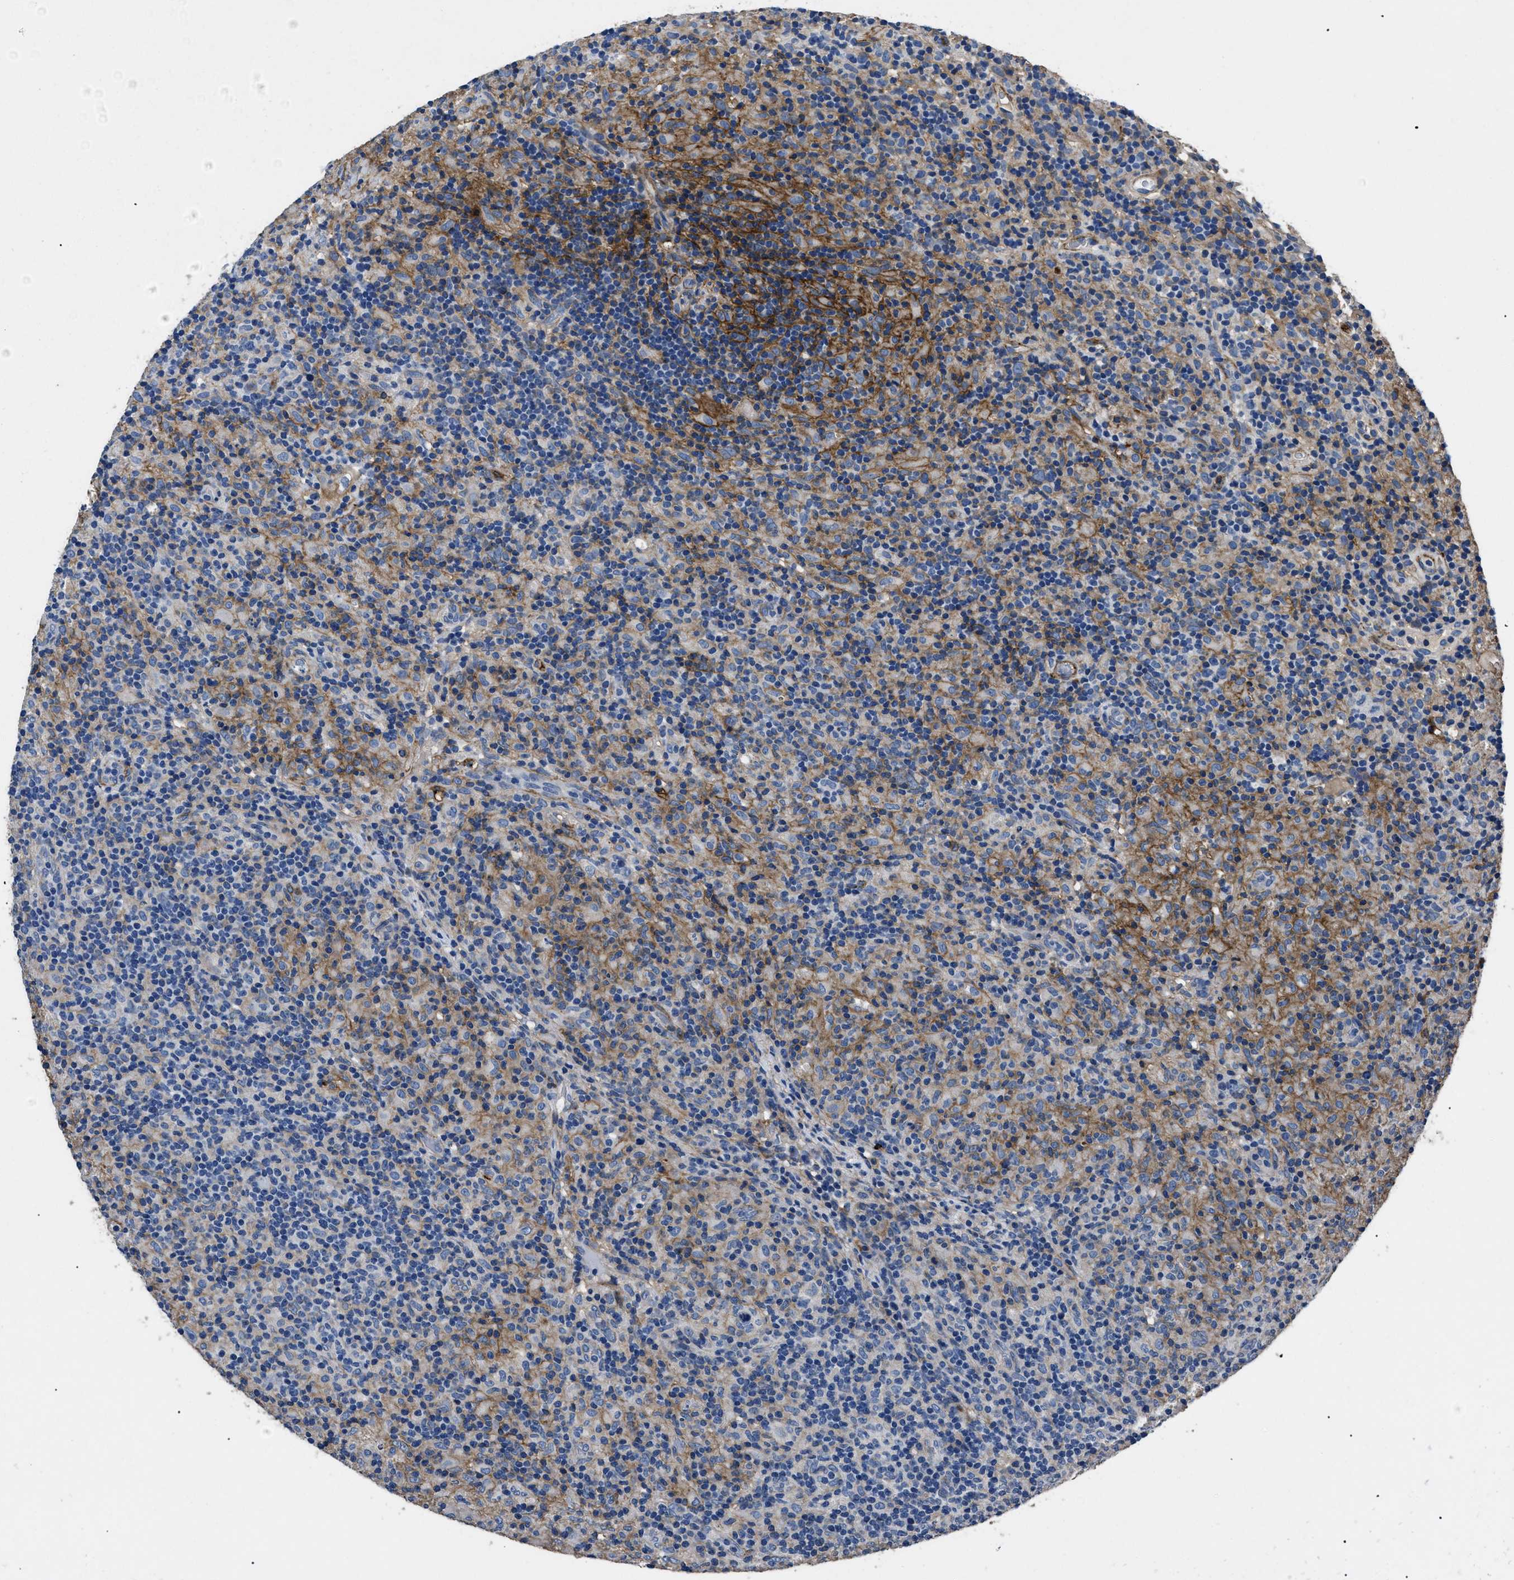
{"staining": {"intensity": "negative", "quantity": "none", "location": "none"}, "tissue": "lymphoma", "cell_type": "Tumor cells", "image_type": "cancer", "snomed": [{"axis": "morphology", "description": "Hodgkin's disease, NOS"}, {"axis": "topography", "description": "Lymph node"}], "caption": "An image of lymphoma stained for a protein reveals no brown staining in tumor cells.", "gene": "CD276", "patient": {"sex": "male", "age": 70}}